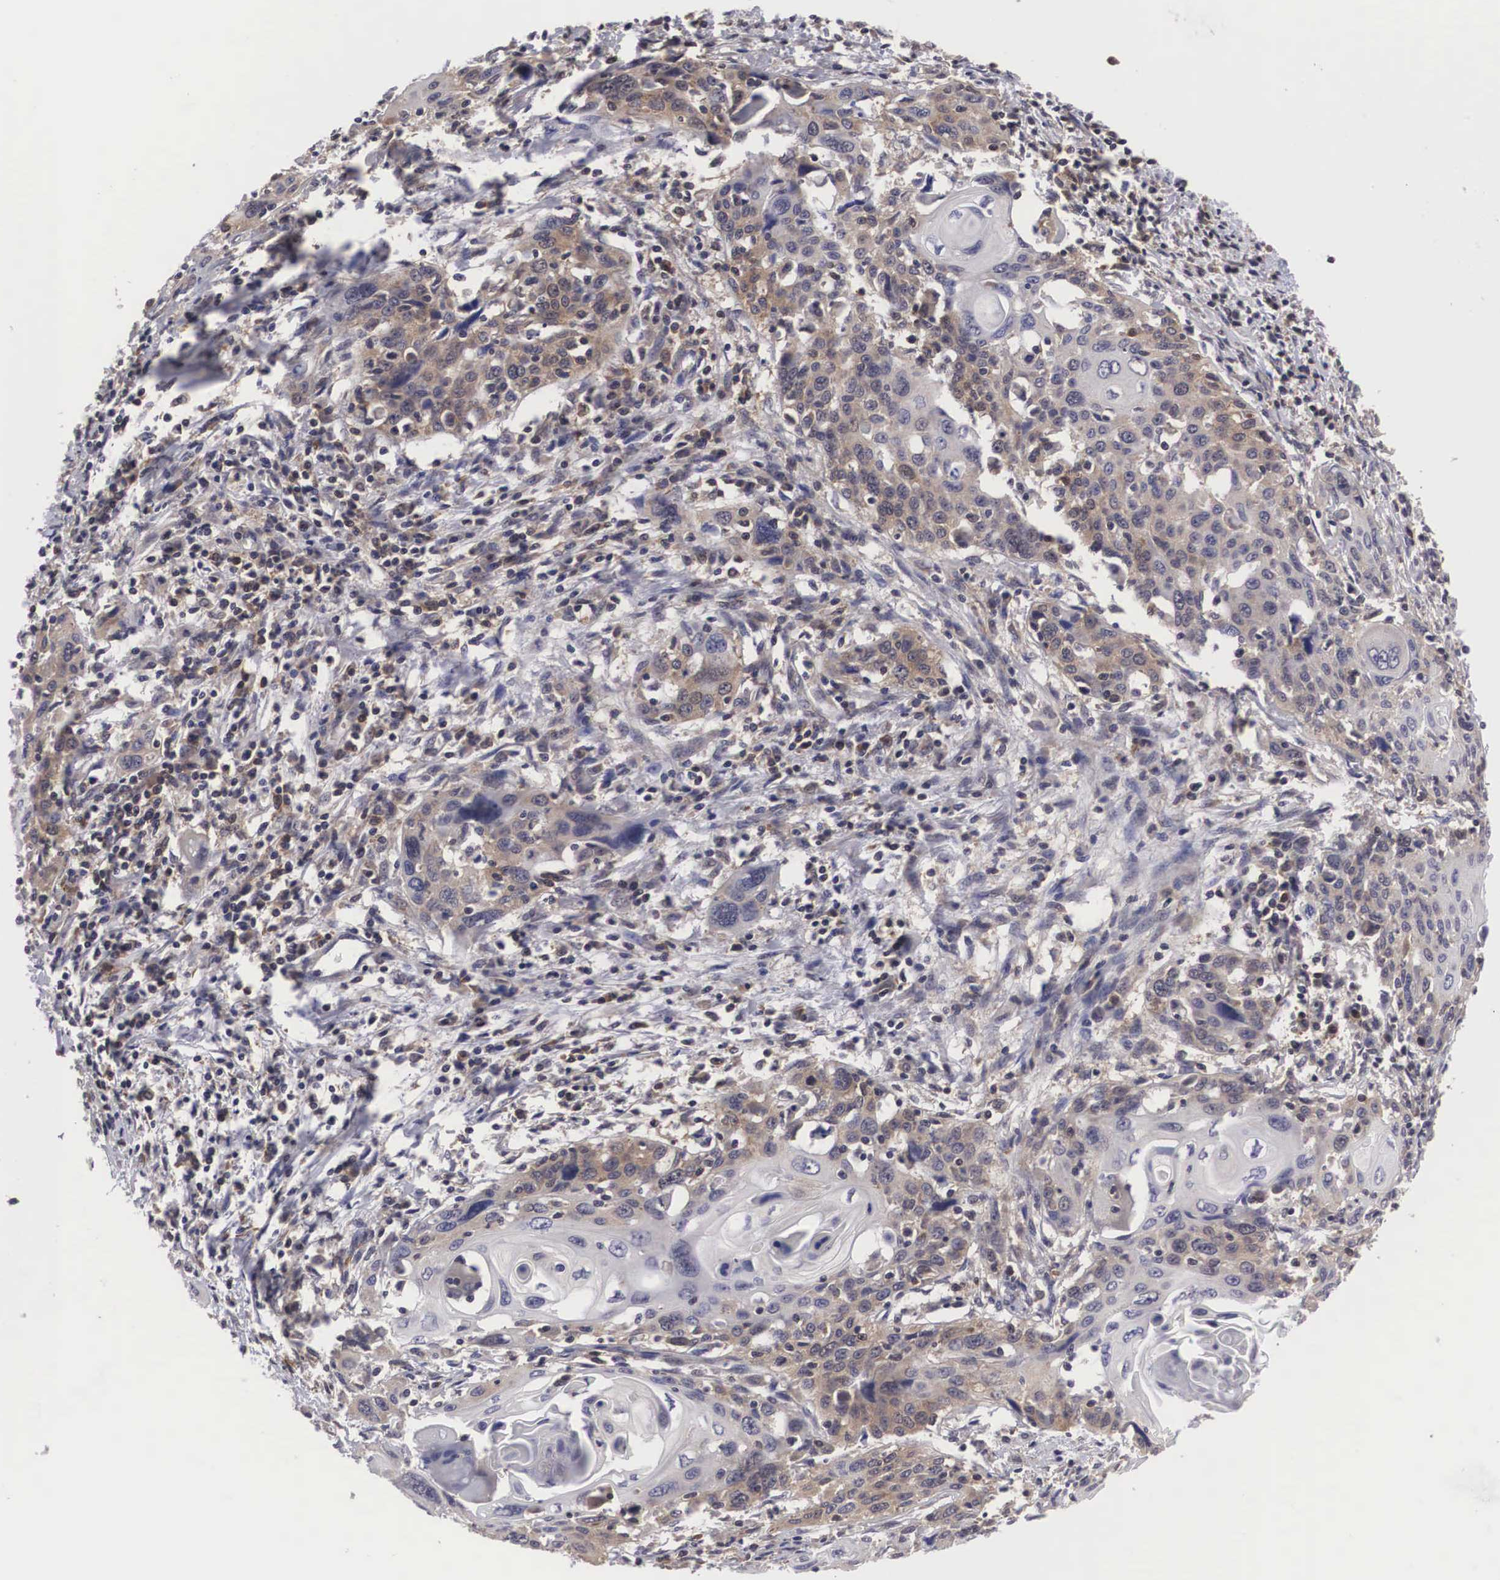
{"staining": {"intensity": "moderate", "quantity": "25%-75%", "location": "cytoplasmic/membranous"}, "tissue": "cervical cancer", "cell_type": "Tumor cells", "image_type": "cancer", "snomed": [{"axis": "morphology", "description": "Squamous cell carcinoma, NOS"}, {"axis": "topography", "description": "Cervix"}], "caption": "Brown immunohistochemical staining in human cervical cancer exhibits moderate cytoplasmic/membranous positivity in approximately 25%-75% of tumor cells.", "gene": "ADSL", "patient": {"sex": "female", "age": 54}}